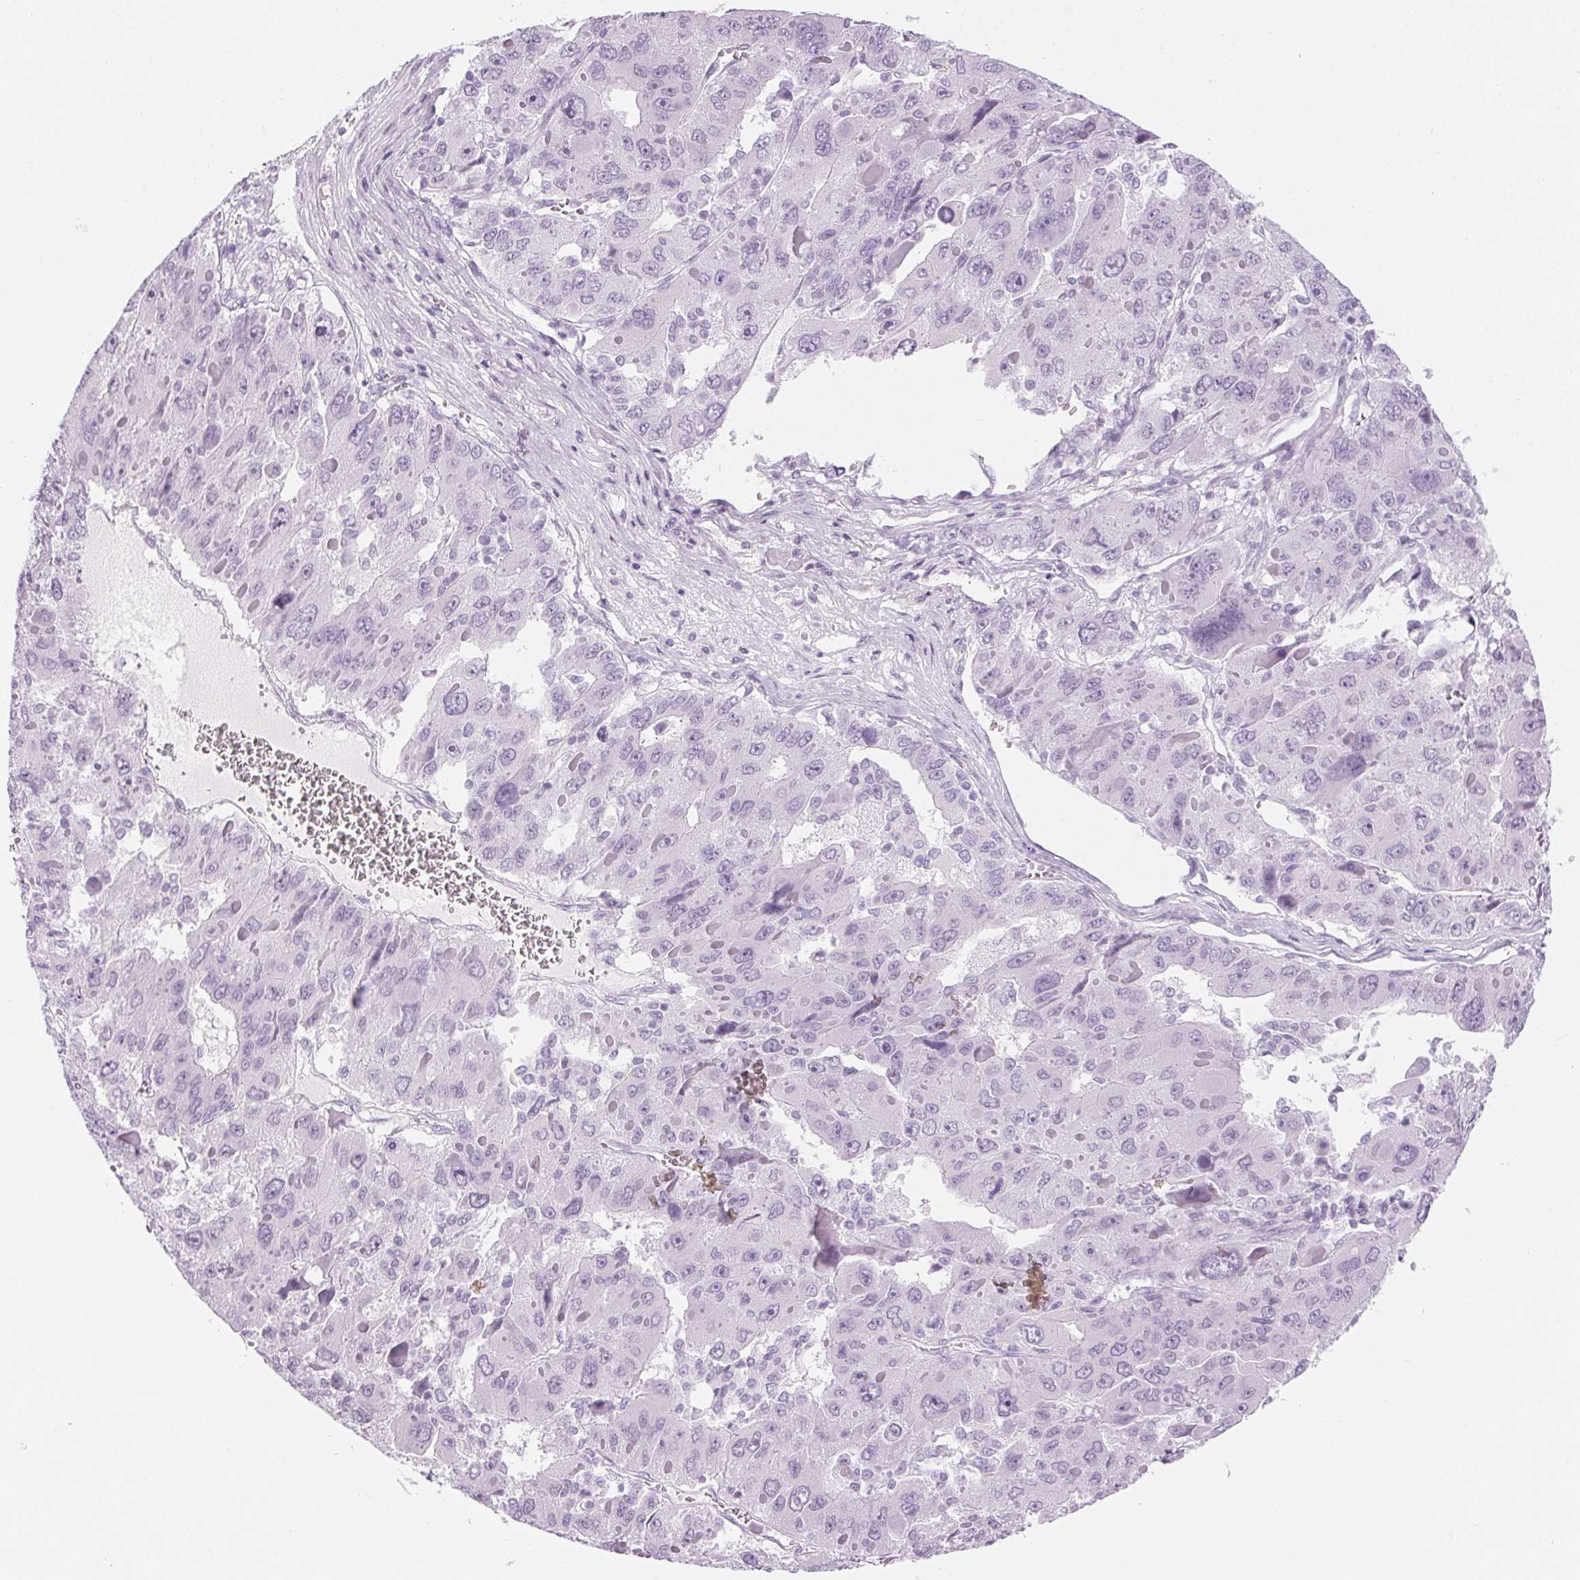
{"staining": {"intensity": "negative", "quantity": "none", "location": "none"}, "tissue": "liver cancer", "cell_type": "Tumor cells", "image_type": "cancer", "snomed": [{"axis": "morphology", "description": "Carcinoma, Hepatocellular, NOS"}, {"axis": "topography", "description": "Liver"}], "caption": "This is an IHC micrograph of human liver hepatocellular carcinoma. There is no staining in tumor cells.", "gene": "LRP2", "patient": {"sex": "female", "age": 41}}